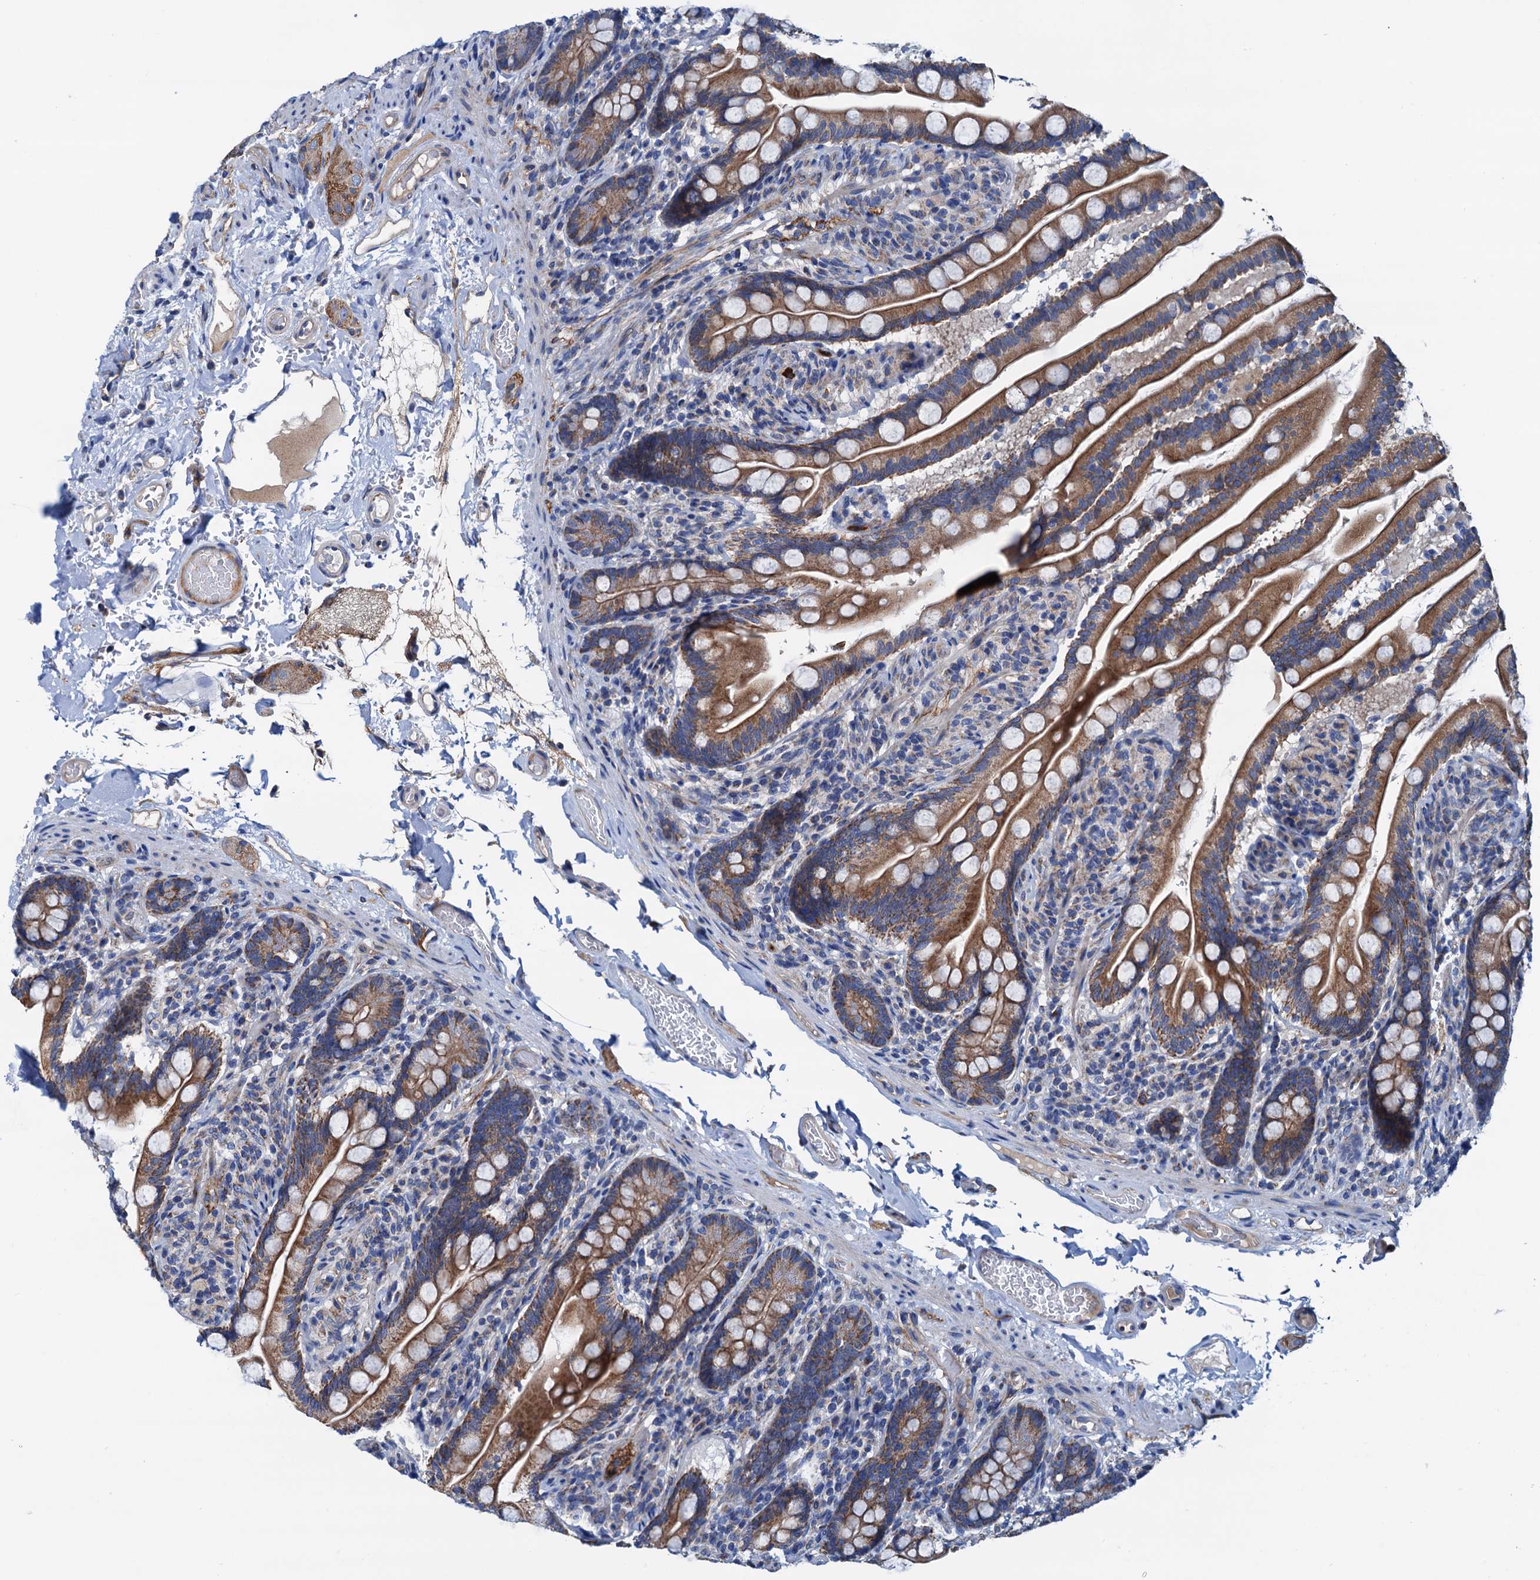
{"staining": {"intensity": "moderate", "quantity": ">75%", "location": "cytoplasmic/membranous"}, "tissue": "small intestine", "cell_type": "Glandular cells", "image_type": "normal", "snomed": [{"axis": "morphology", "description": "Normal tissue, NOS"}, {"axis": "topography", "description": "Small intestine"}], "caption": "Moderate cytoplasmic/membranous protein positivity is seen in approximately >75% of glandular cells in small intestine.", "gene": "RASSF9", "patient": {"sex": "female", "age": 64}}